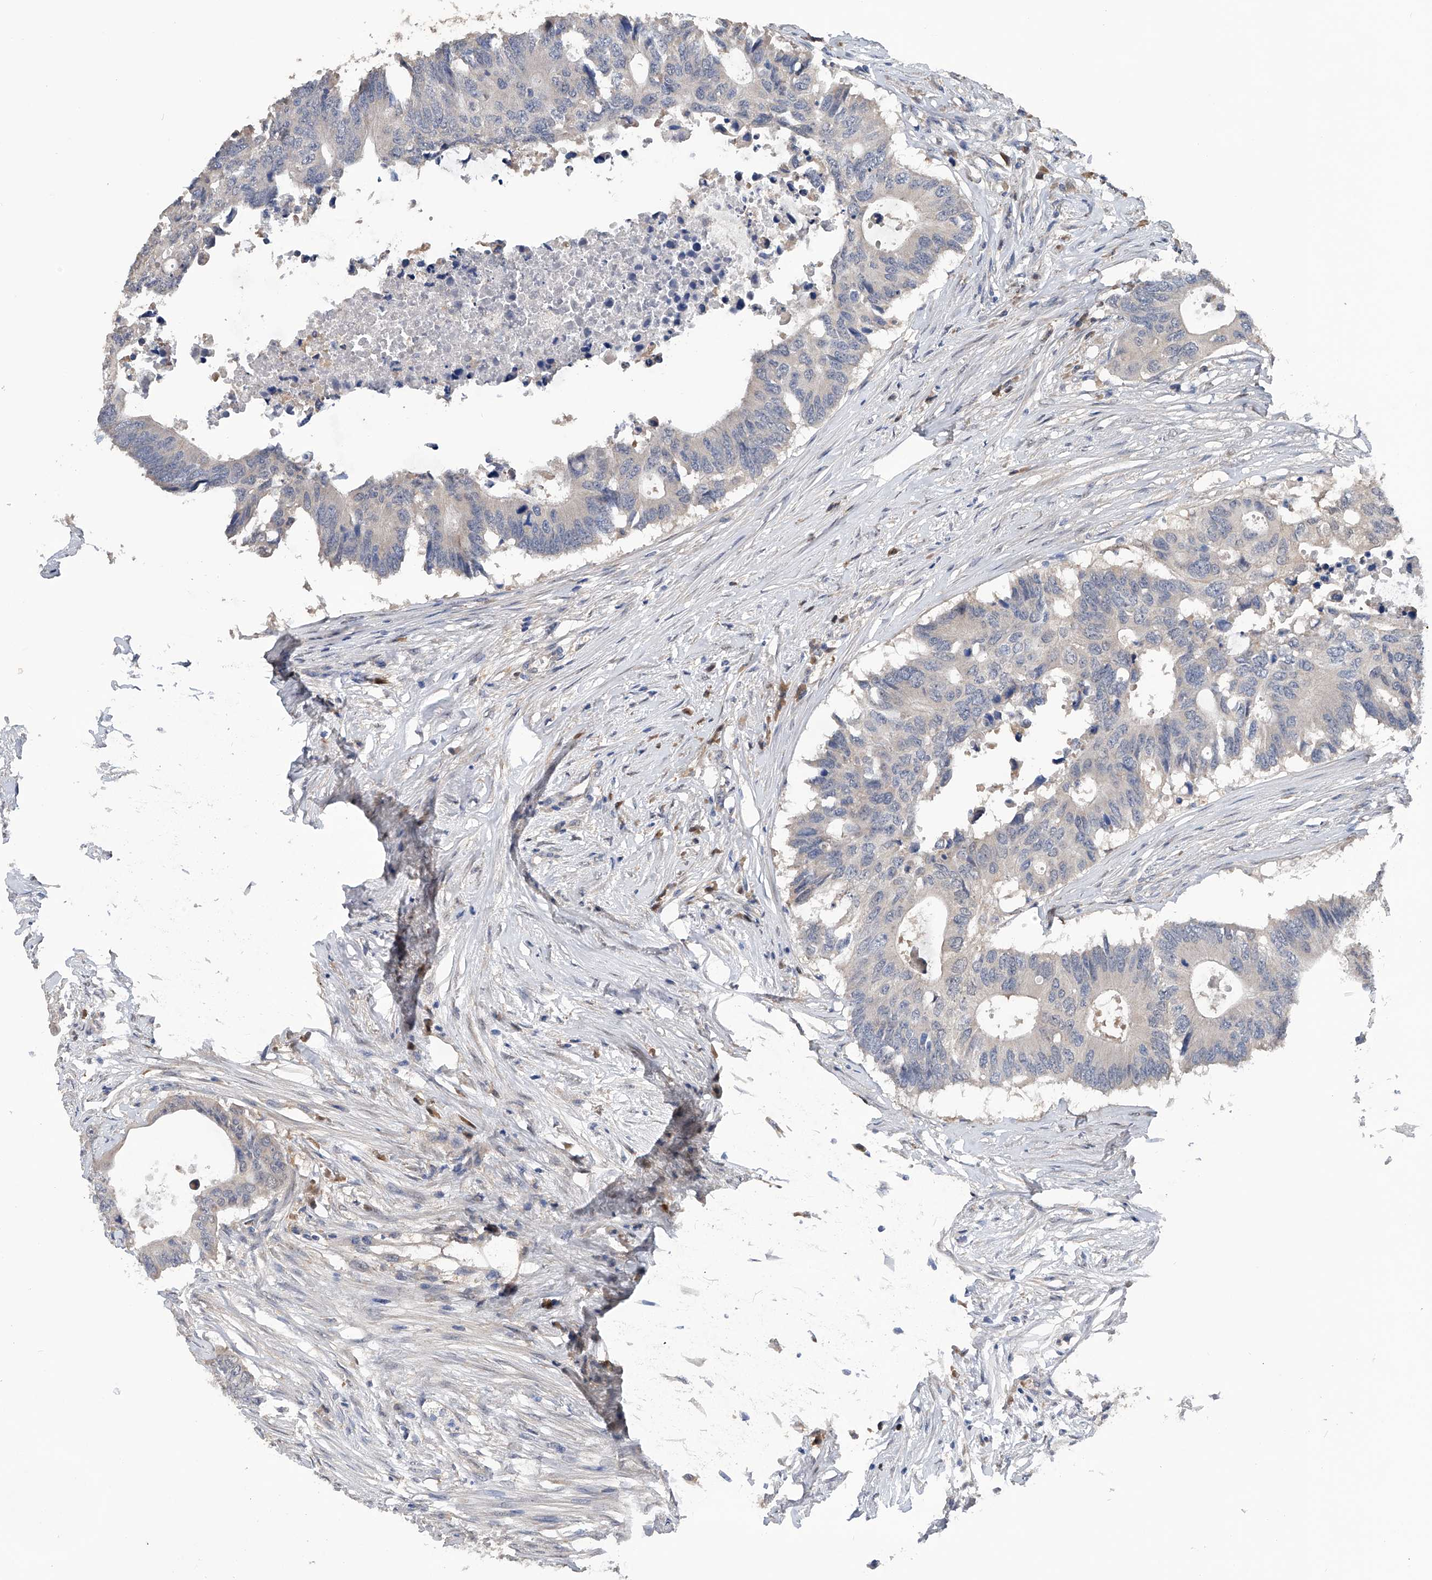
{"staining": {"intensity": "negative", "quantity": "none", "location": "none"}, "tissue": "colorectal cancer", "cell_type": "Tumor cells", "image_type": "cancer", "snomed": [{"axis": "morphology", "description": "Adenocarcinoma, NOS"}, {"axis": "topography", "description": "Colon"}], "caption": "DAB (3,3'-diaminobenzidine) immunohistochemical staining of human adenocarcinoma (colorectal) displays no significant expression in tumor cells. Nuclei are stained in blue.", "gene": "PGM3", "patient": {"sex": "male", "age": 71}}